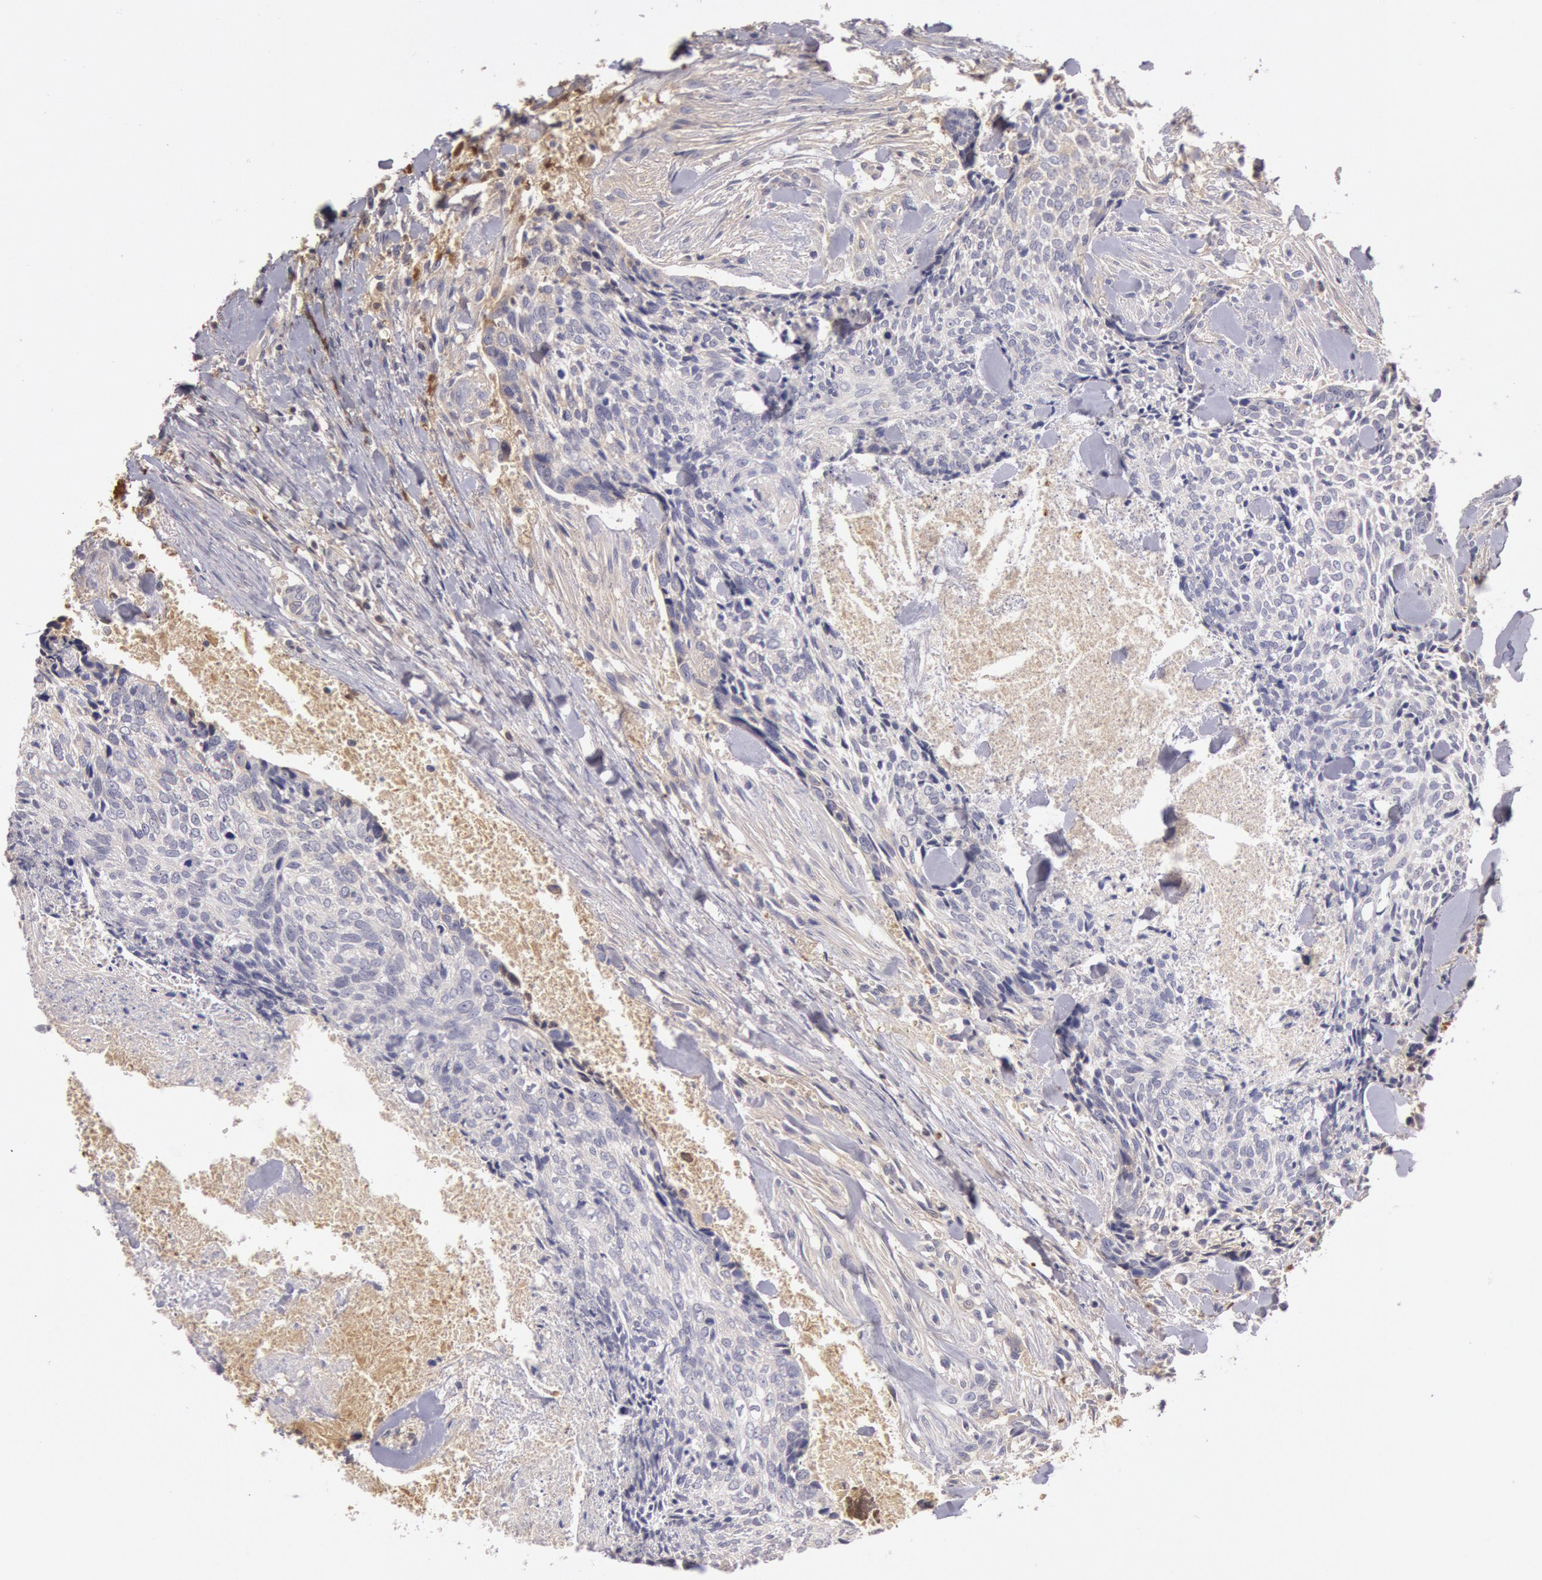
{"staining": {"intensity": "negative", "quantity": "none", "location": "none"}, "tissue": "head and neck cancer", "cell_type": "Tumor cells", "image_type": "cancer", "snomed": [{"axis": "morphology", "description": "Squamous cell carcinoma, NOS"}, {"axis": "topography", "description": "Salivary gland"}, {"axis": "topography", "description": "Head-Neck"}], "caption": "The photomicrograph shows no staining of tumor cells in squamous cell carcinoma (head and neck). (DAB (3,3'-diaminobenzidine) immunohistochemistry visualized using brightfield microscopy, high magnification).", "gene": "C1R", "patient": {"sex": "male", "age": 70}}